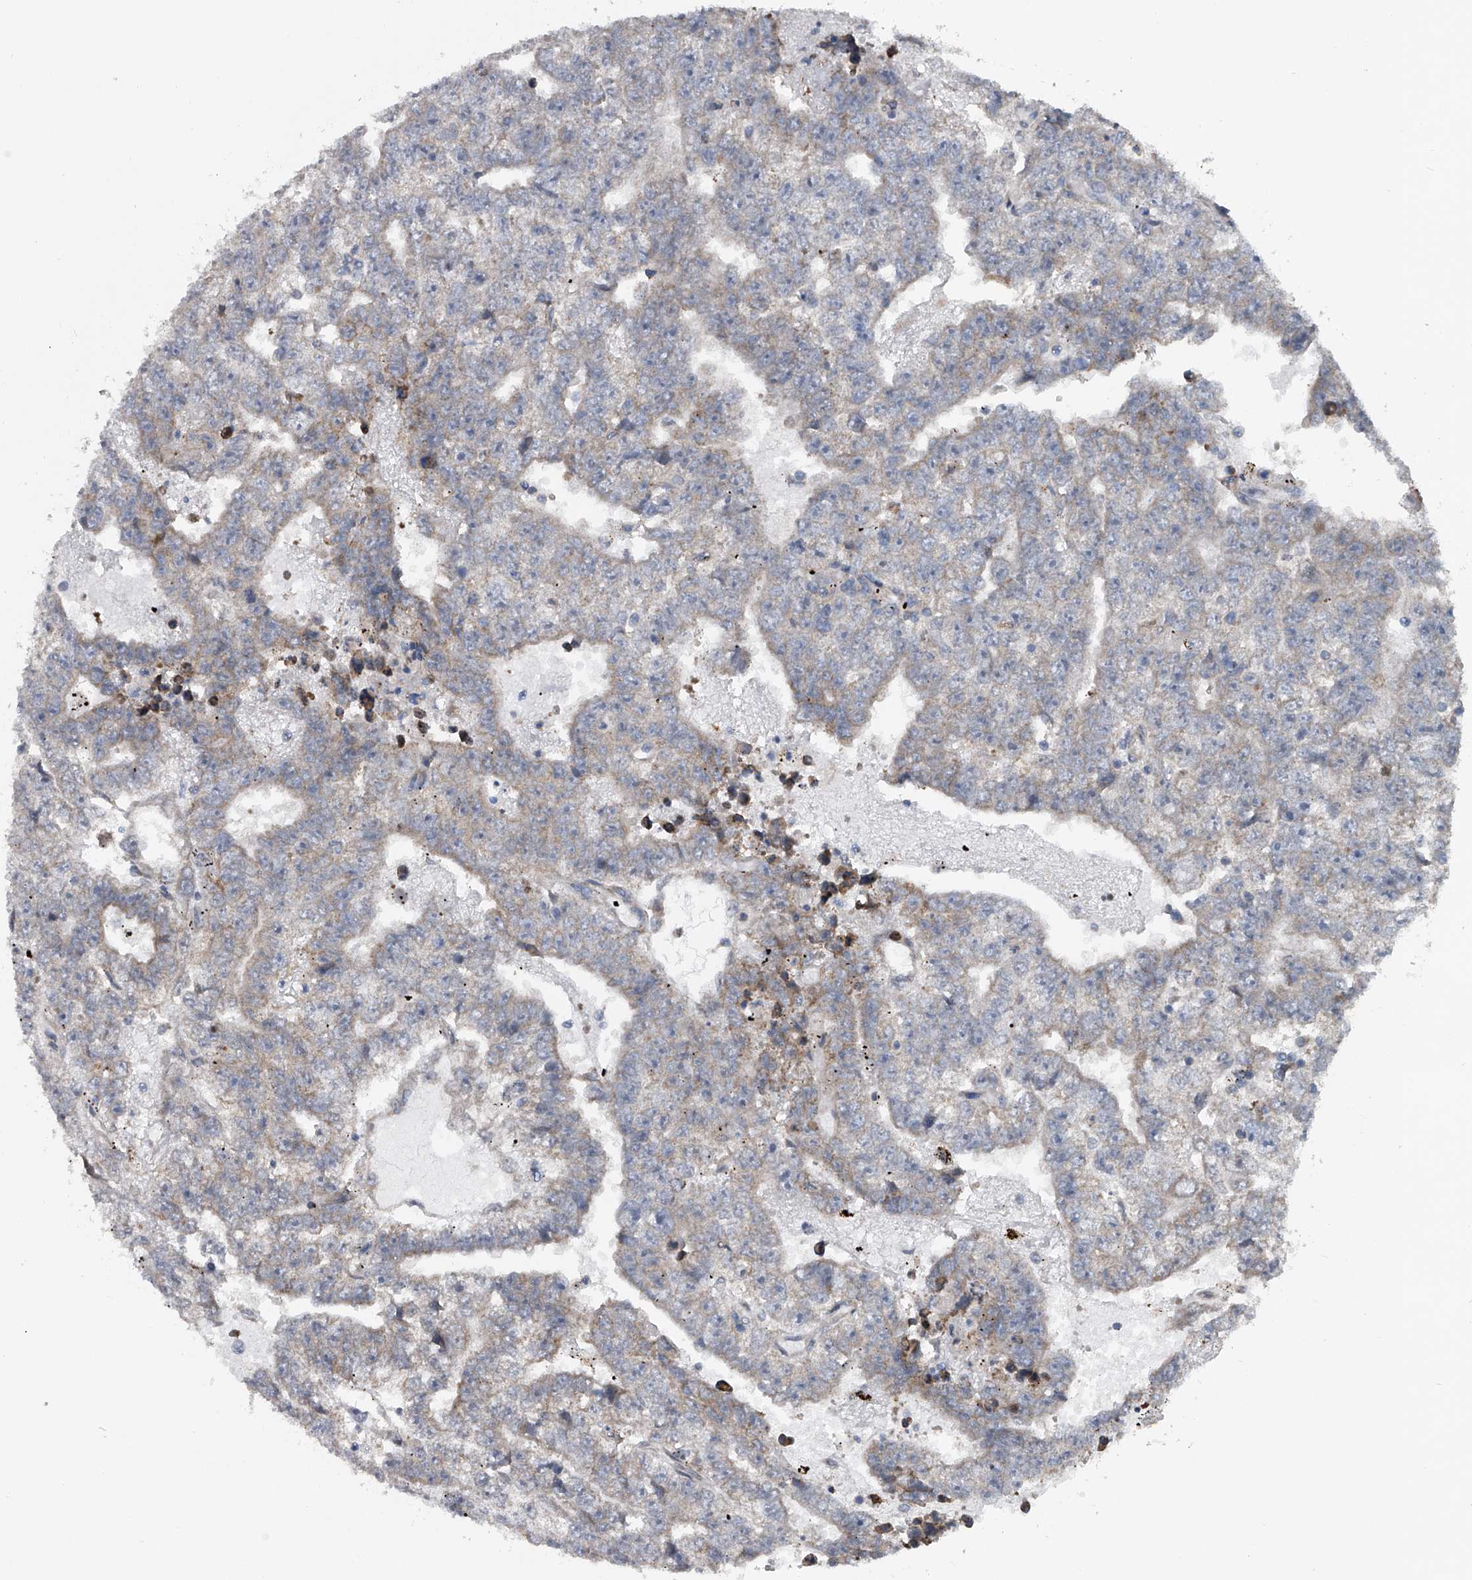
{"staining": {"intensity": "weak", "quantity": "<25%", "location": "cytoplasmic/membranous"}, "tissue": "testis cancer", "cell_type": "Tumor cells", "image_type": "cancer", "snomed": [{"axis": "morphology", "description": "Carcinoma, Embryonal, NOS"}, {"axis": "topography", "description": "Testis"}], "caption": "A histopathology image of human embryonal carcinoma (testis) is negative for staining in tumor cells. Nuclei are stained in blue.", "gene": "GEMIN8", "patient": {"sex": "male", "age": 25}}